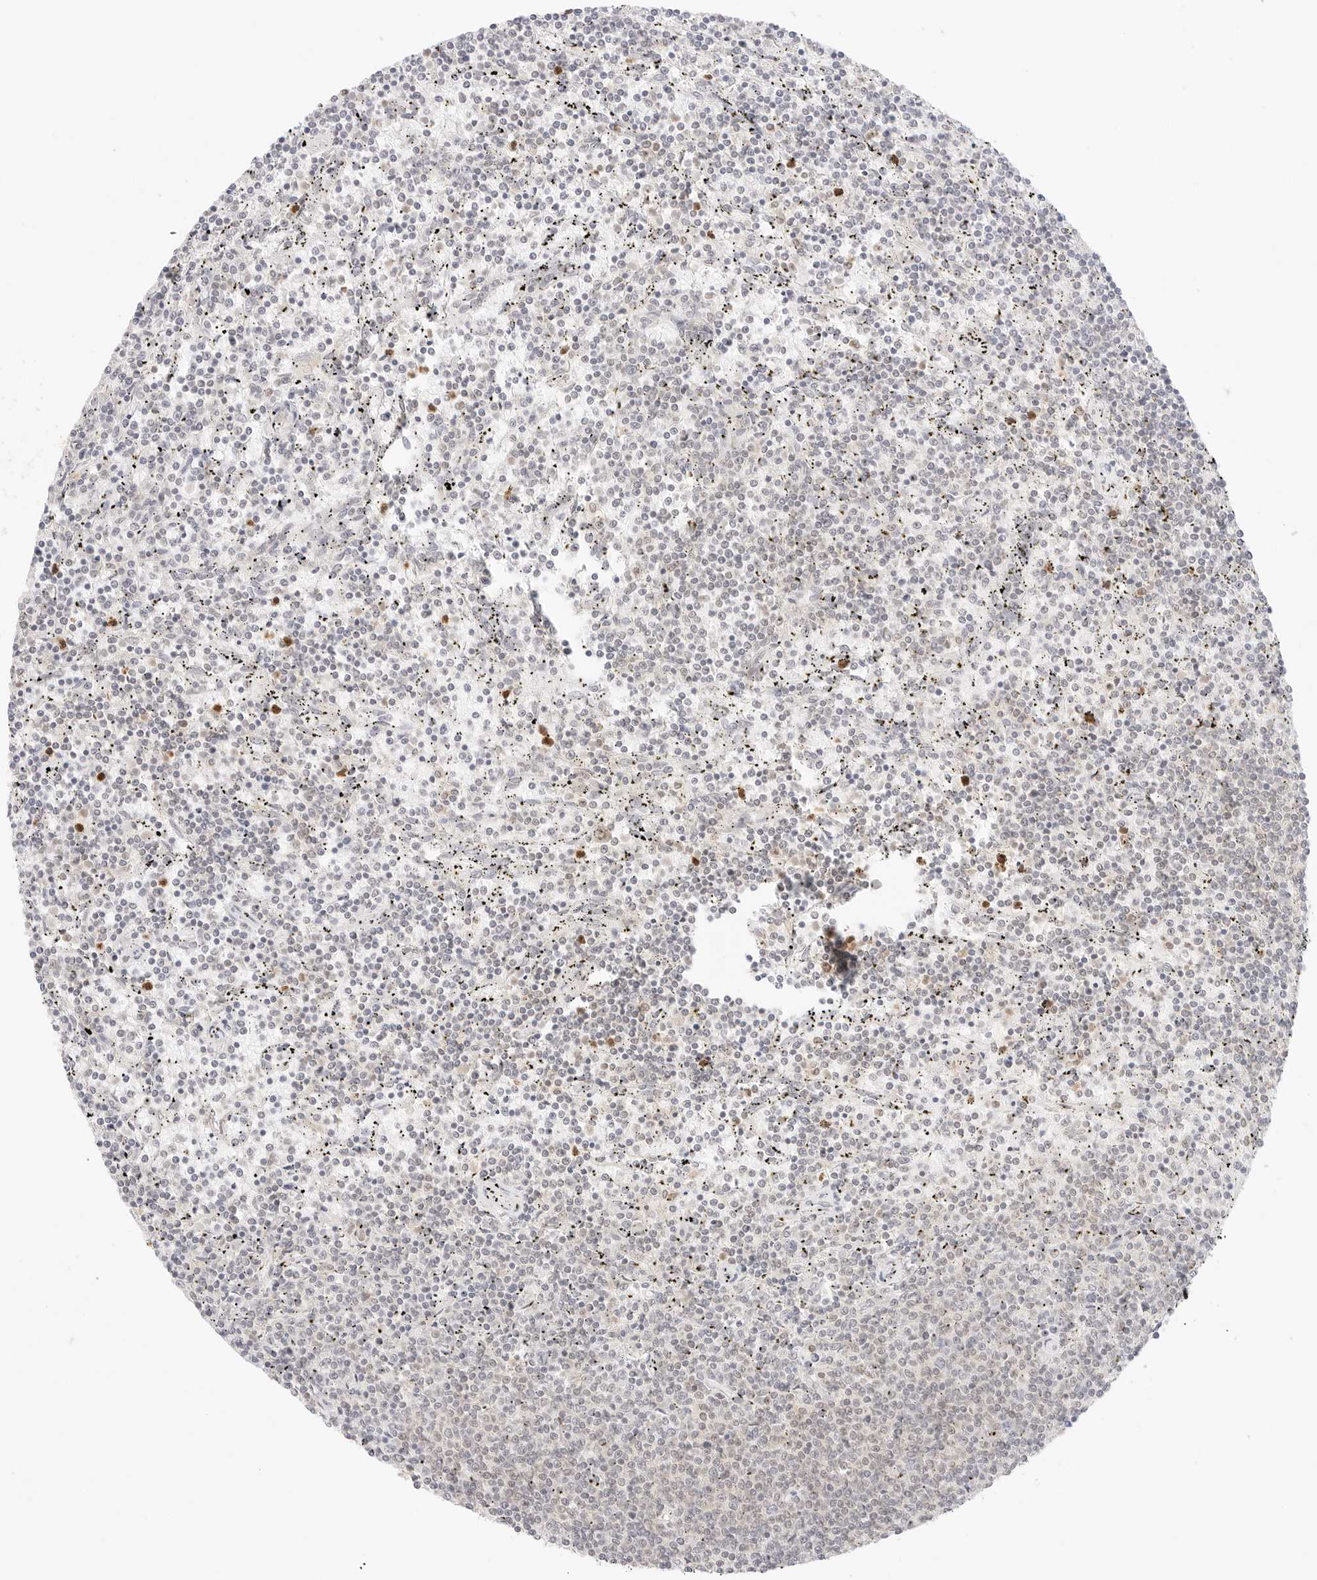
{"staining": {"intensity": "negative", "quantity": "none", "location": "none"}, "tissue": "lymphoma", "cell_type": "Tumor cells", "image_type": "cancer", "snomed": [{"axis": "morphology", "description": "Malignant lymphoma, non-Hodgkin's type, Low grade"}, {"axis": "topography", "description": "Spleen"}], "caption": "IHC histopathology image of low-grade malignant lymphoma, non-Hodgkin's type stained for a protein (brown), which exhibits no positivity in tumor cells. (Brightfield microscopy of DAB immunohistochemistry (IHC) at high magnification).", "gene": "GNAS", "patient": {"sex": "female", "age": 50}}